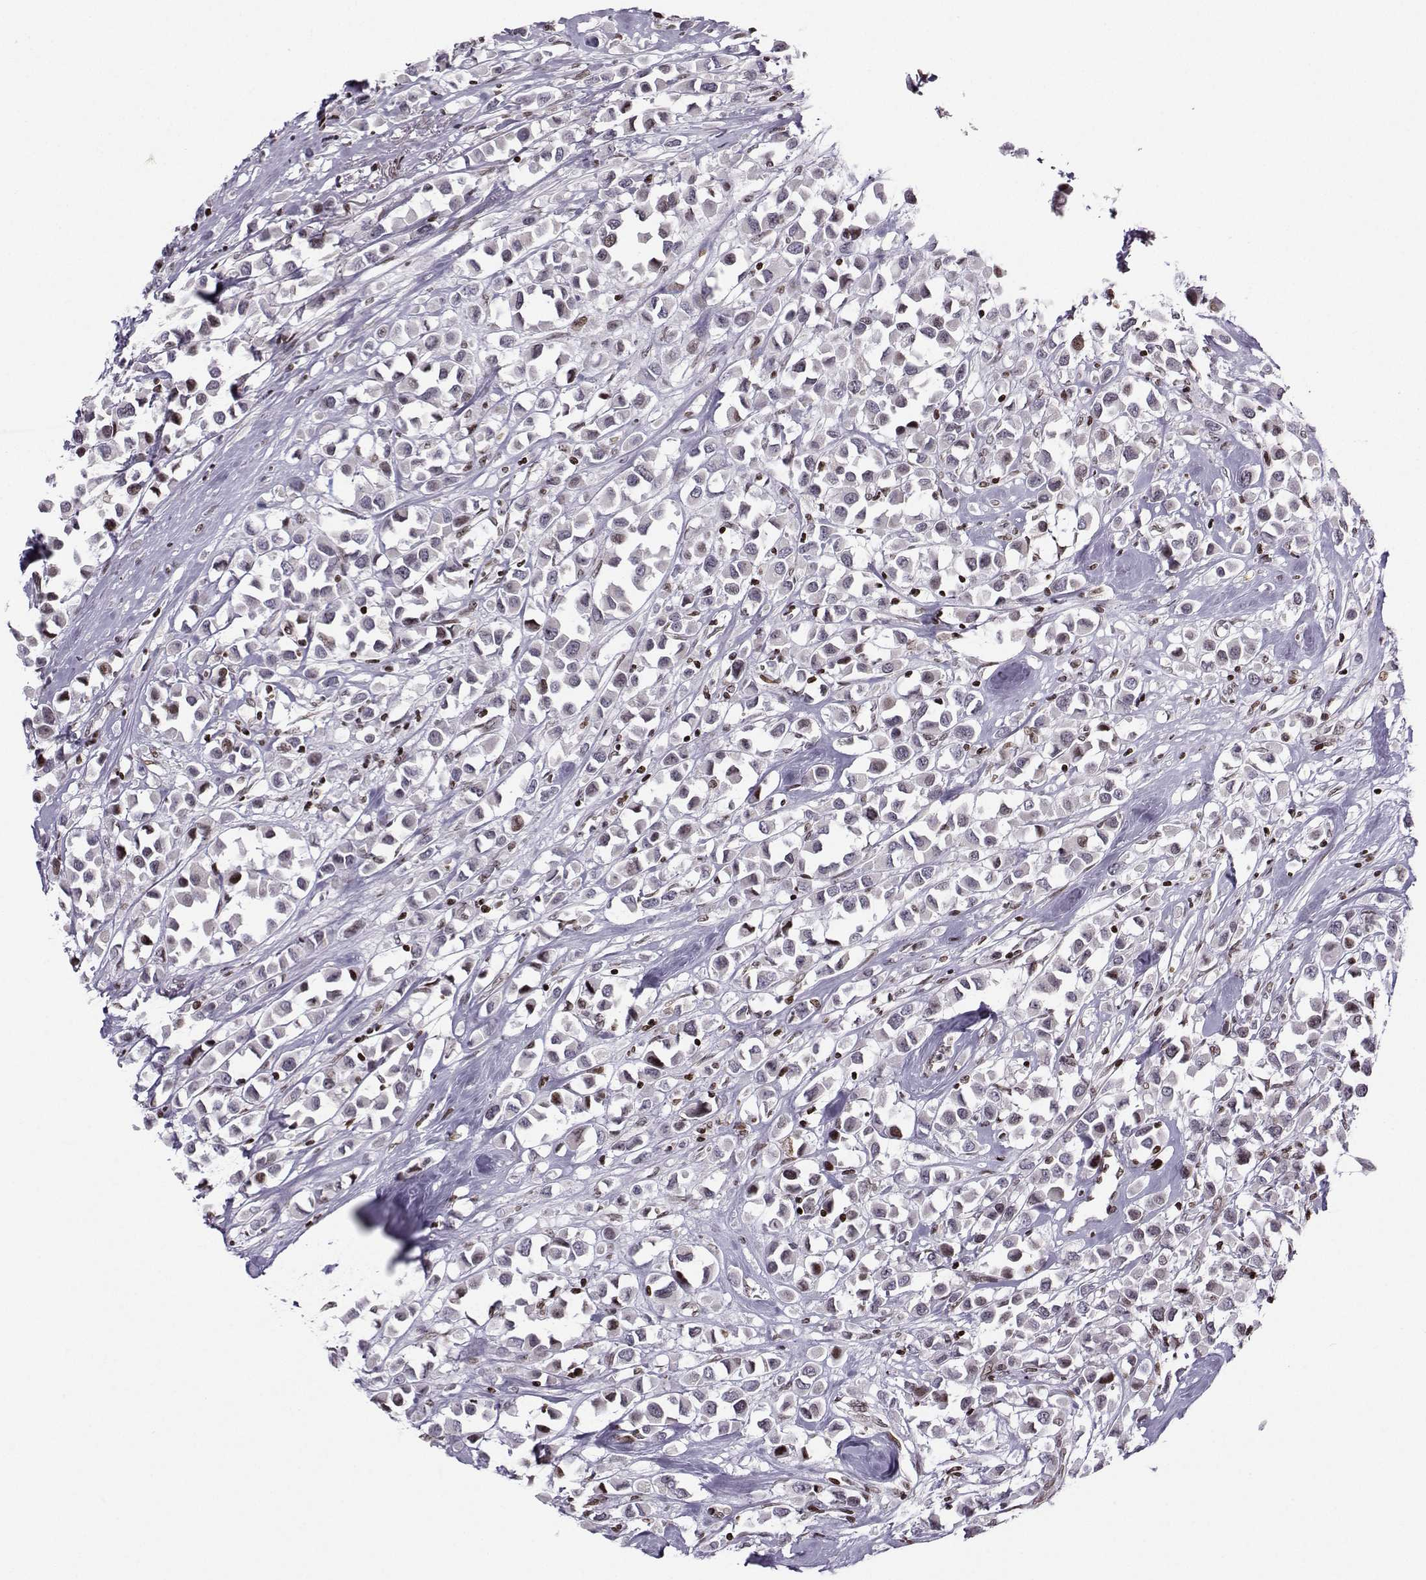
{"staining": {"intensity": "moderate", "quantity": "<25%", "location": "nuclear"}, "tissue": "breast cancer", "cell_type": "Tumor cells", "image_type": "cancer", "snomed": [{"axis": "morphology", "description": "Duct carcinoma"}, {"axis": "topography", "description": "Breast"}], "caption": "Breast cancer (invasive ductal carcinoma) stained with IHC demonstrates moderate nuclear expression in about <25% of tumor cells.", "gene": "ZNF19", "patient": {"sex": "female", "age": 61}}